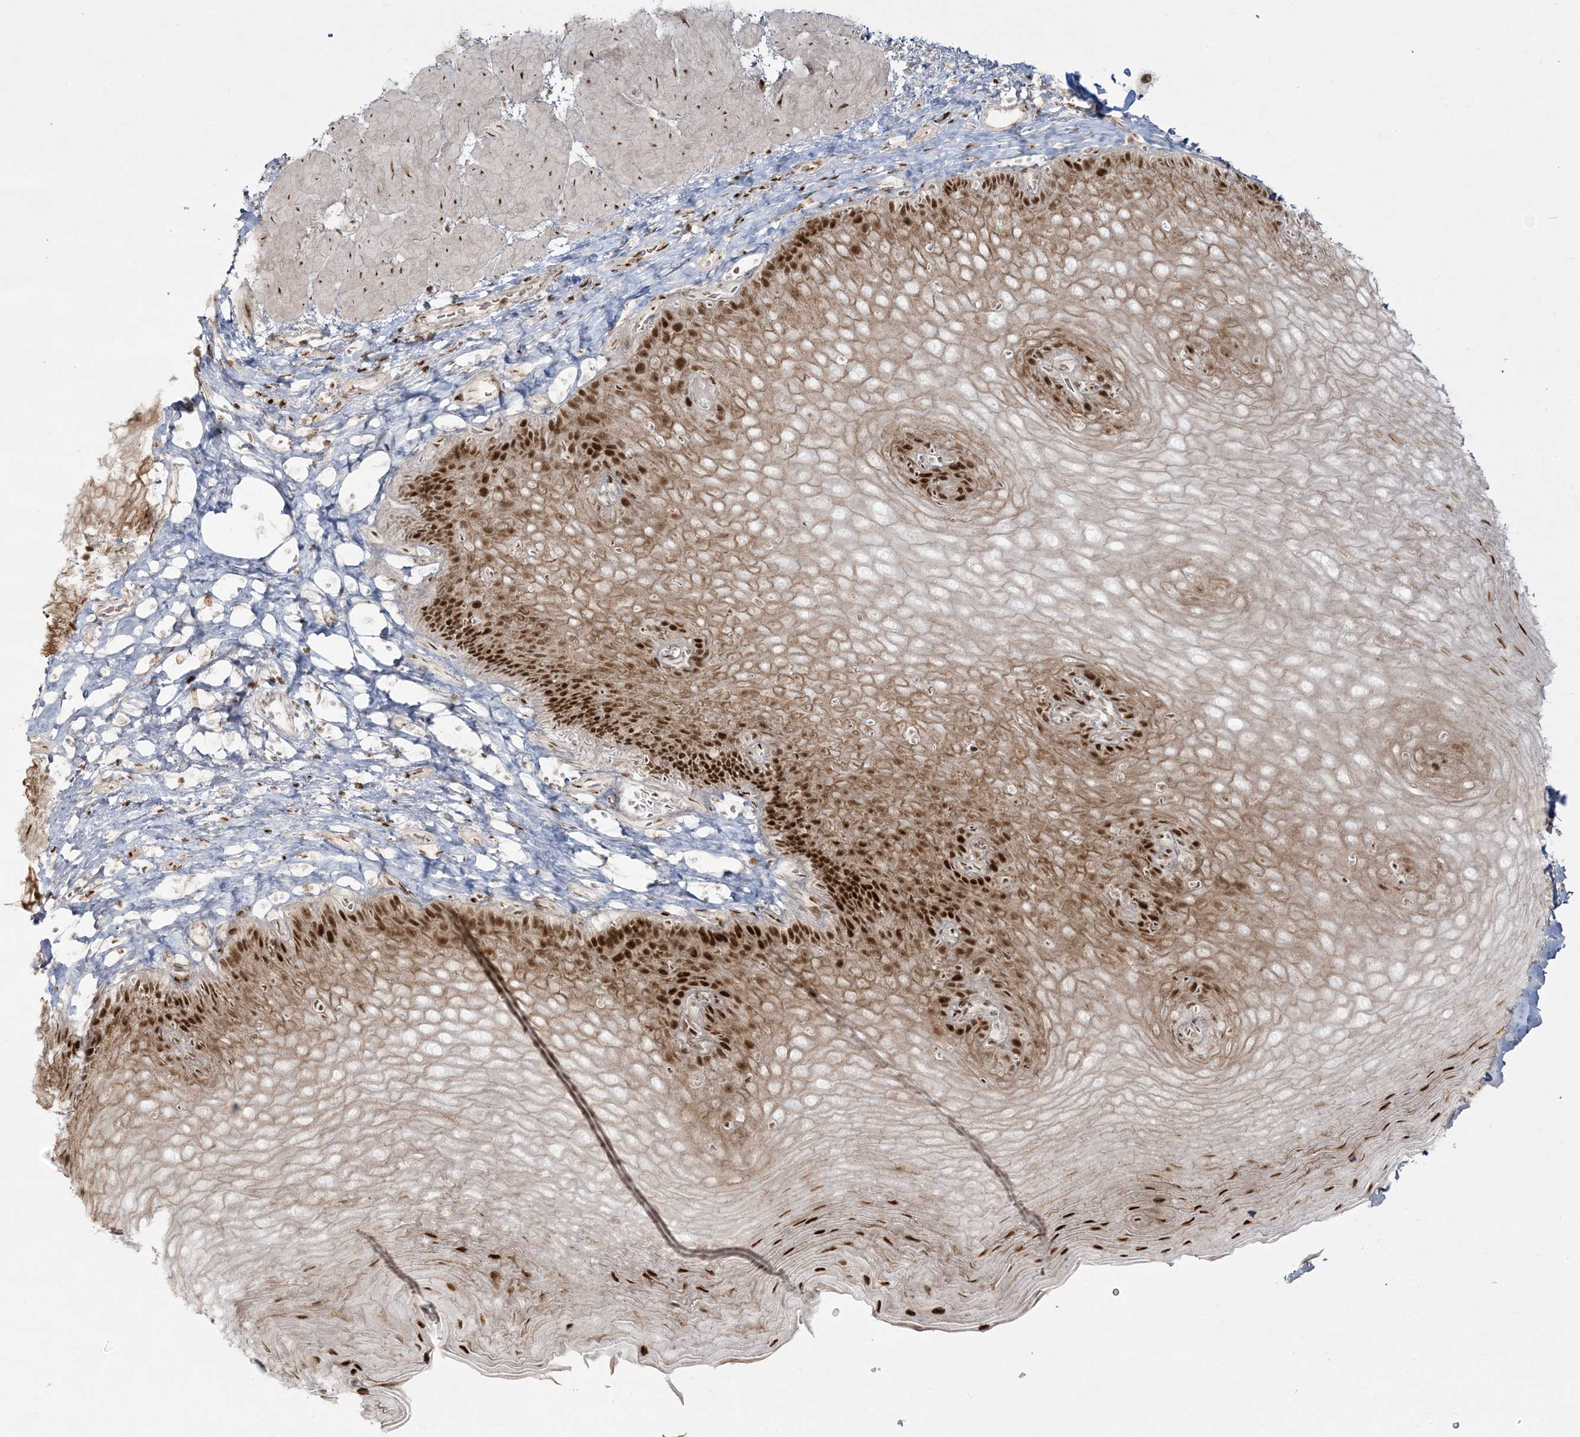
{"staining": {"intensity": "strong", "quantity": "25%-75%", "location": "cytoplasmic/membranous,nuclear"}, "tissue": "esophagus", "cell_type": "Squamous epithelial cells", "image_type": "normal", "snomed": [{"axis": "morphology", "description": "Normal tissue, NOS"}, {"axis": "topography", "description": "Esophagus"}], "caption": "A high amount of strong cytoplasmic/membranous,nuclear positivity is appreciated in approximately 25%-75% of squamous epithelial cells in unremarkable esophagus.", "gene": "RBM10", "patient": {"sex": "female", "age": 66}}